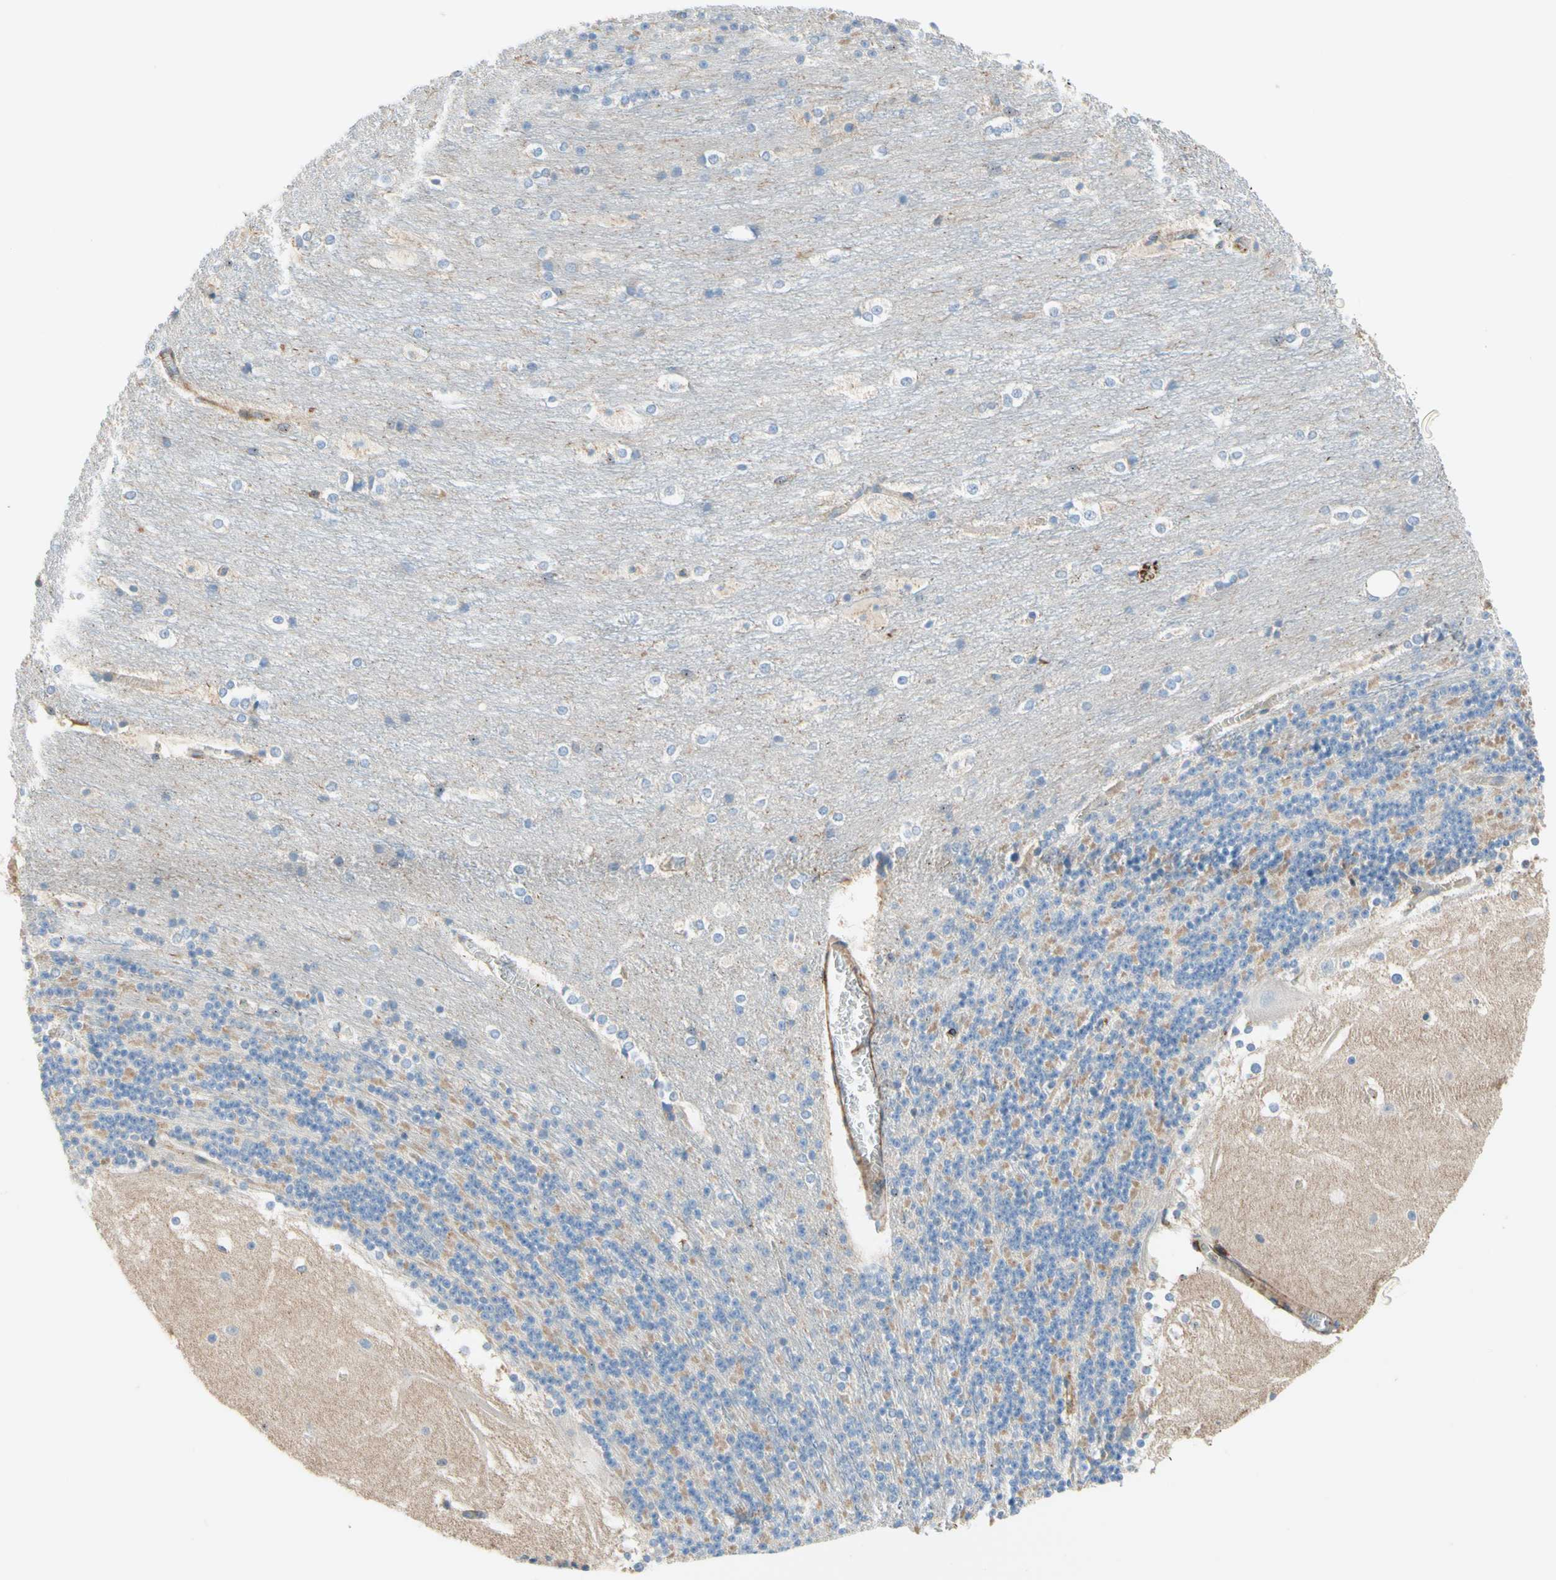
{"staining": {"intensity": "weak", "quantity": "<25%", "location": "cytoplasmic/membranous"}, "tissue": "cerebellum", "cell_type": "Cells in granular layer", "image_type": "normal", "snomed": [{"axis": "morphology", "description": "Normal tissue, NOS"}, {"axis": "topography", "description": "Cerebellum"}], "caption": "High magnification brightfield microscopy of unremarkable cerebellum stained with DAB (brown) and counterstained with hematoxylin (blue): cells in granular layer show no significant staining.", "gene": "SEMA4C", "patient": {"sex": "female", "age": 19}}